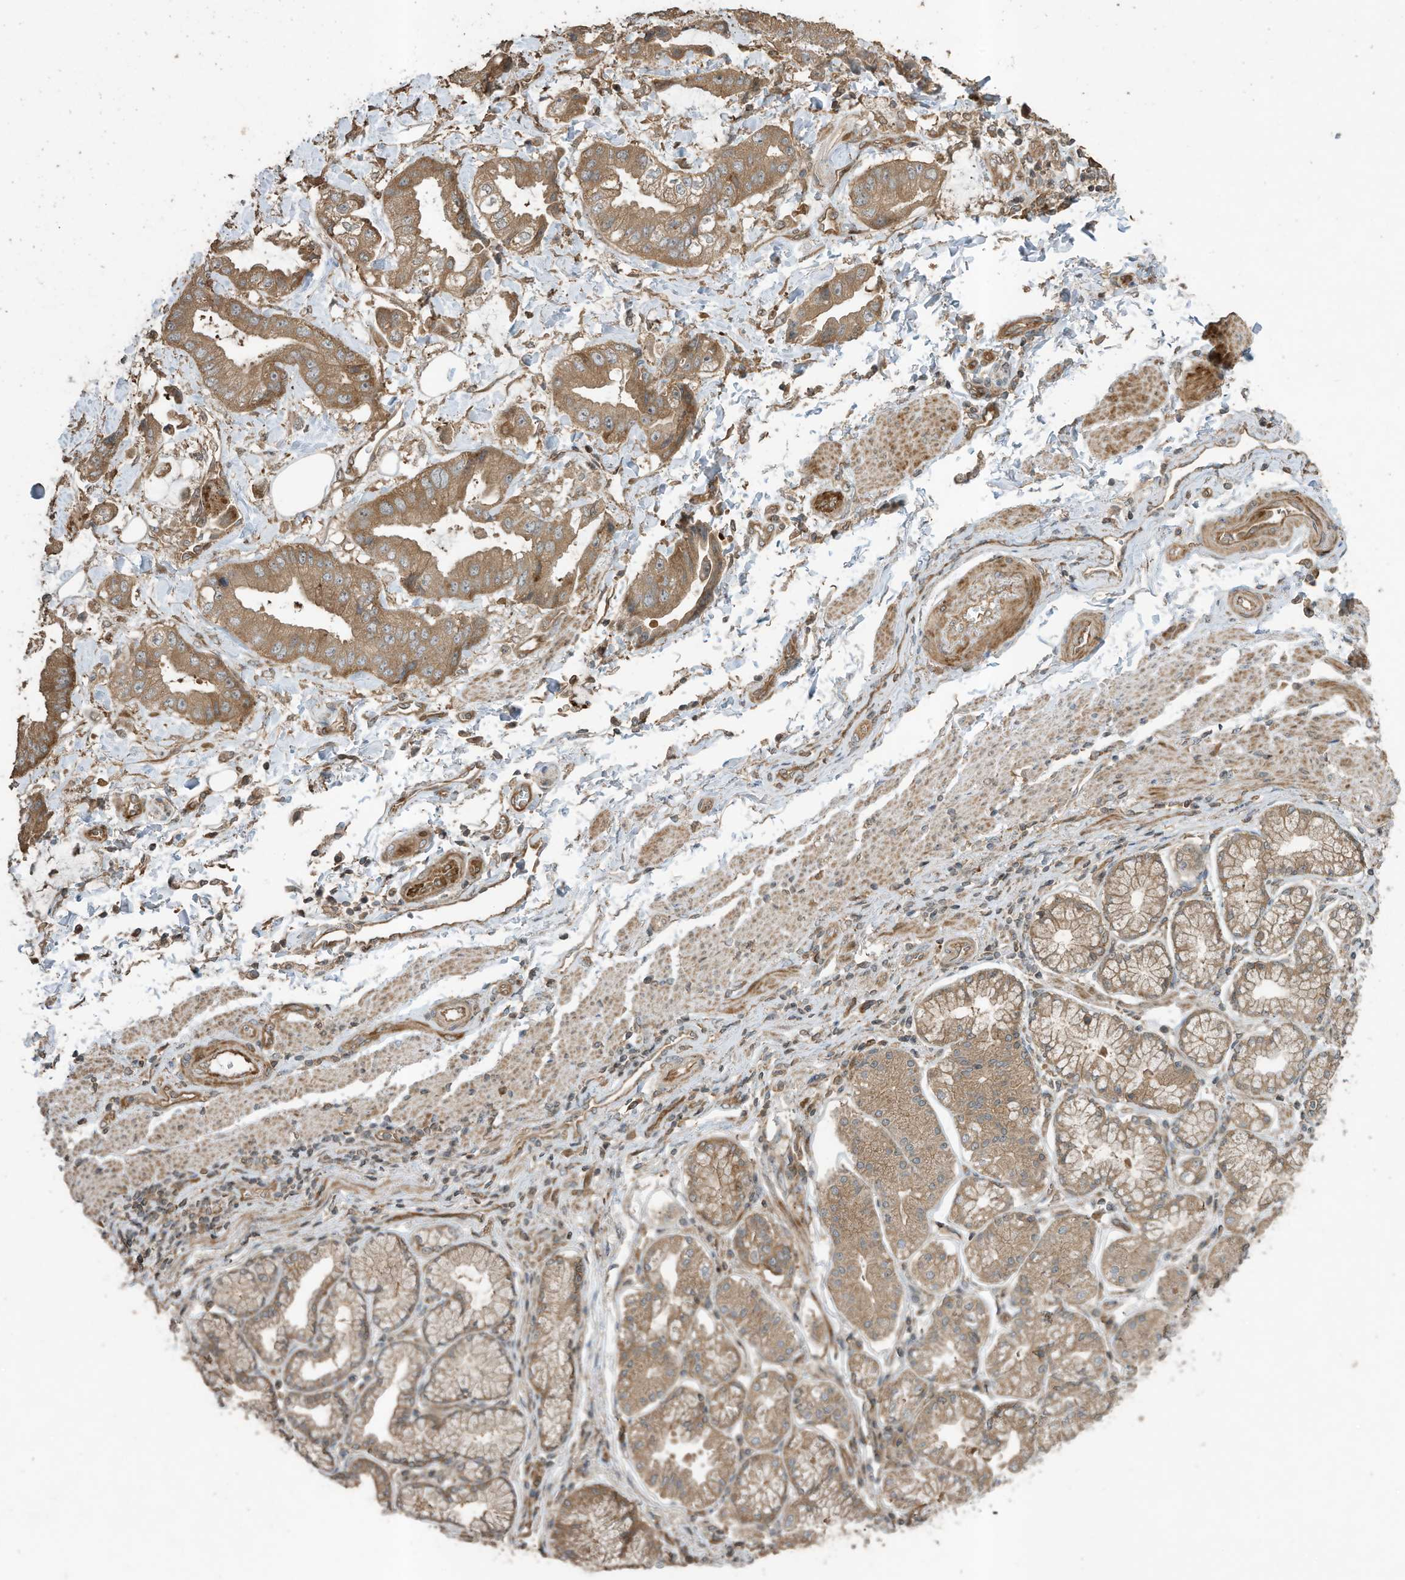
{"staining": {"intensity": "moderate", "quantity": ">75%", "location": "cytoplasmic/membranous"}, "tissue": "stomach cancer", "cell_type": "Tumor cells", "image_type": "cancer", "snomed": [{"axis": "morphology", "description": "Adenocarcinoma, NOS"}, {"axis": "topography", "description": "Stomach"}], "caption": "This histopathology image displays immunohistochemistry (IHC) staining of stomach cancer (adenocarcinoma), with medium moderate cytoplasmic/membranous staining in approximately >75% of tumor cells.", "gene": "ZNF653", "patient": {"sex": "male", "age": 62}}